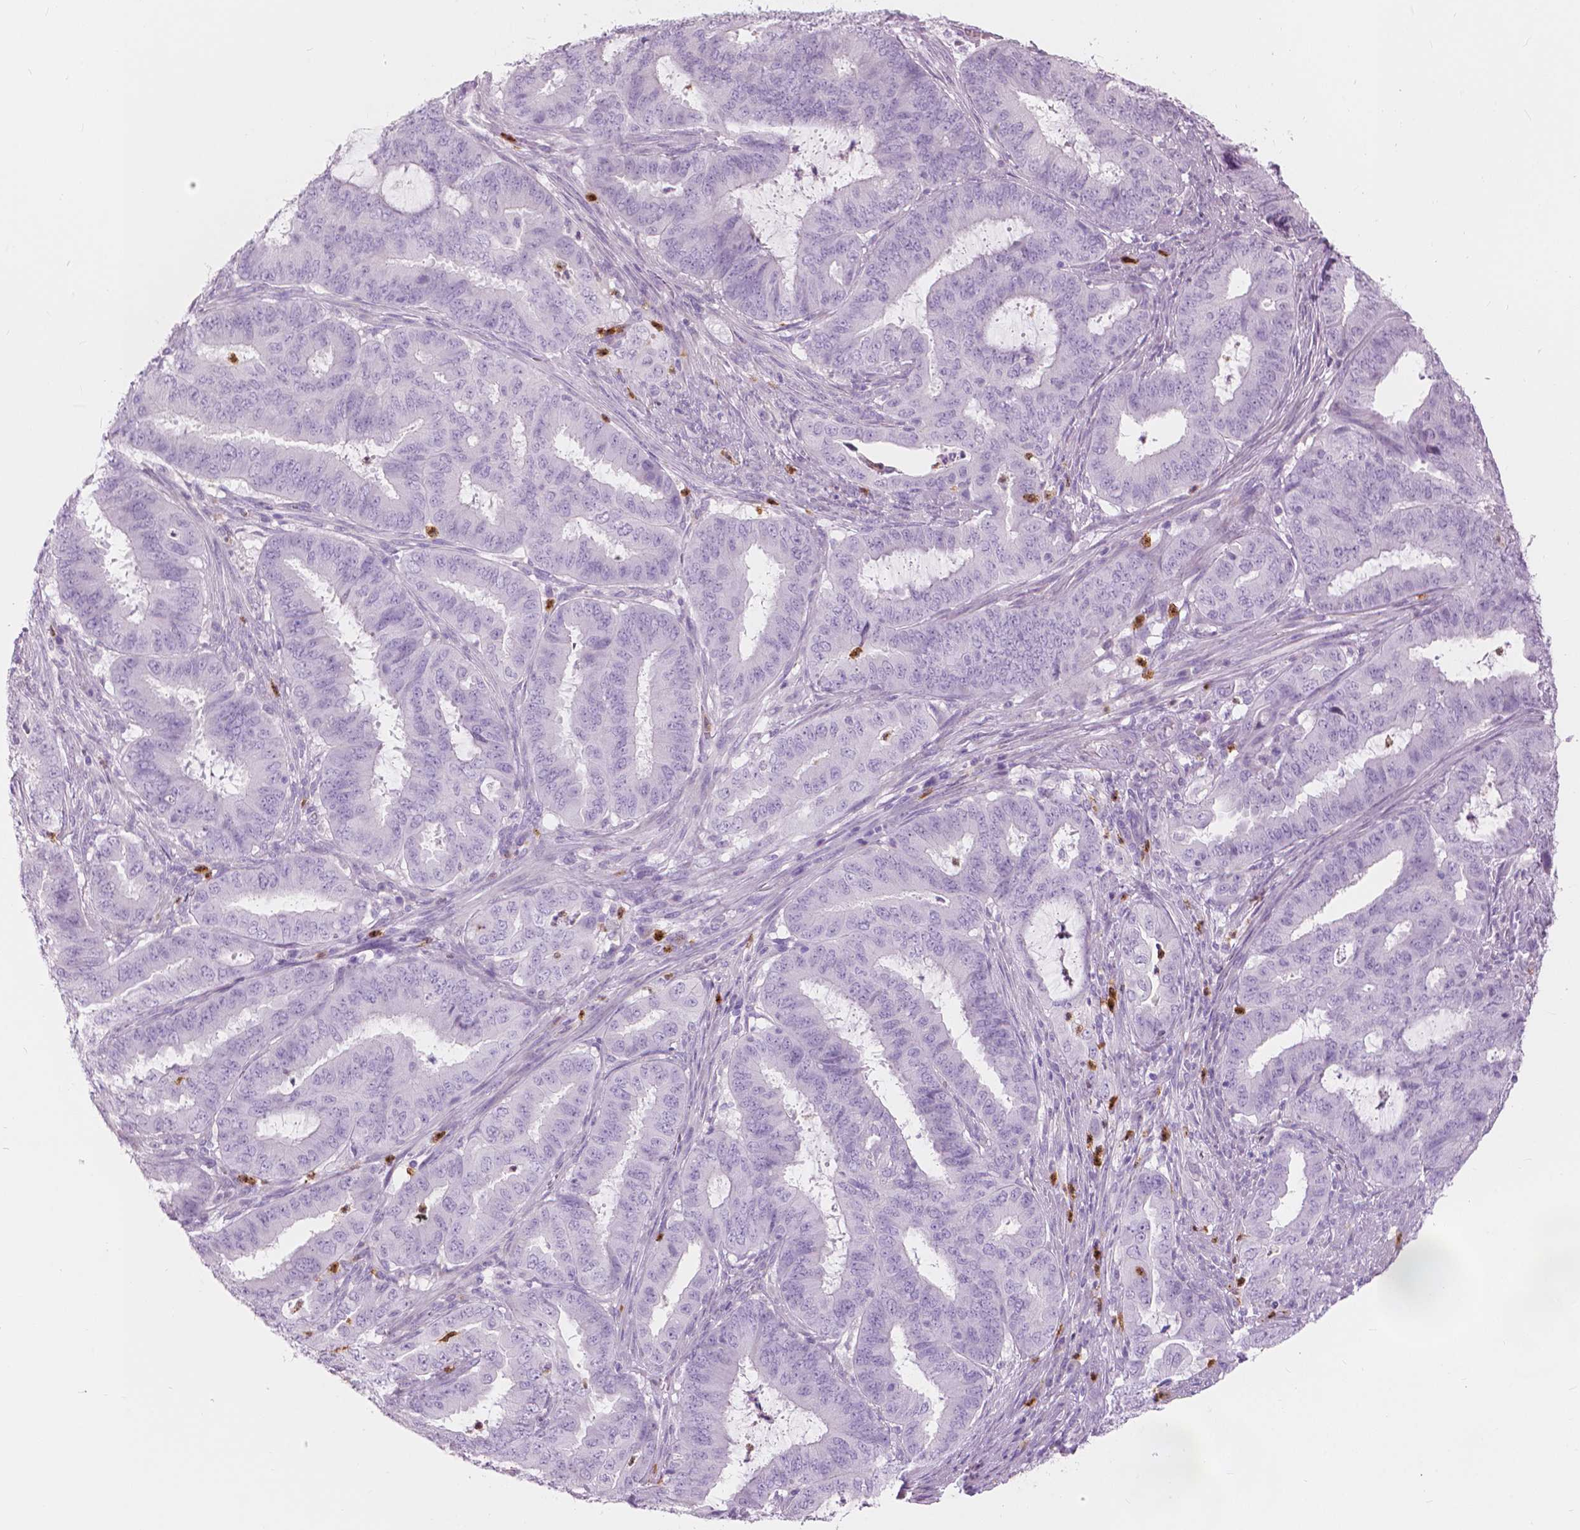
{"staining": {"intensity": "negative", "quantity": "none", "location": "none"}, "tissue": "endometrial cancer", "cell_type": "Tumor cells", "image_type": "cancer", "snomed": [{"axis": "morphology", "description": "Adenocarcinoma, NOS"}, {"axis": "topography", "description": "Endometrium"}], "caption": "The micrograph displays no significant positivity in tumor cells of endometrial cancer (adenocarcinoma).", "gene": "CXCR2", "patient": {"sex": "female", "age": 51}}